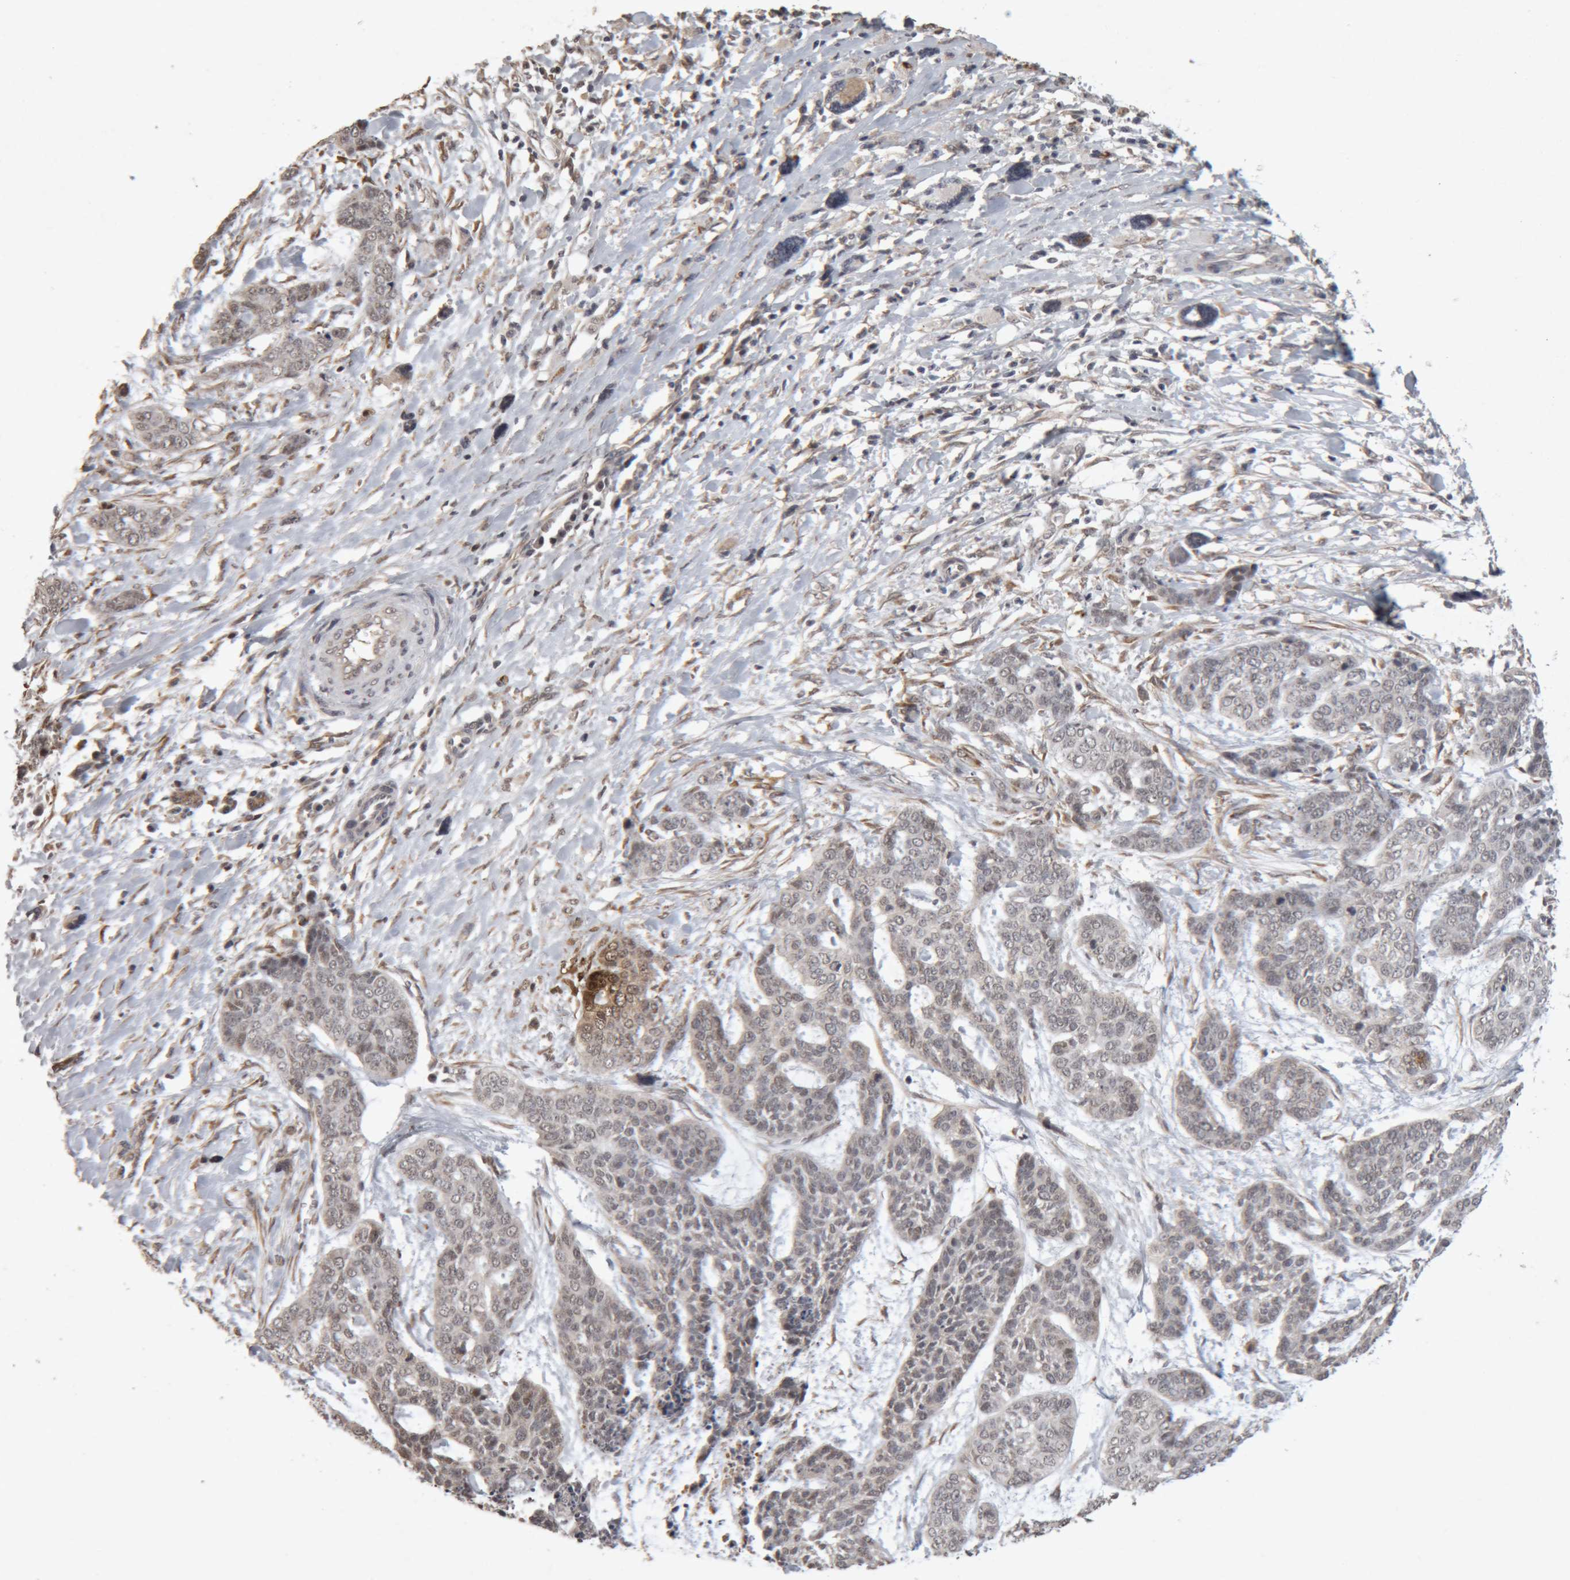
{"staining": {"intensity": "weak", "quantity": "25%-75%", "location": "nuclear"}, "tissue": "skin cancer", "cell_type": "Tumor cells", "image_type": "cancer", "snomed": [{"axis": "morphology", "description": "Basal cell carcinoma"}, {"axis": "topography", "description": "Skin"}], "caption": "IHC histopathology image of human basal cell carcinoma (skin) stained for a protein (brown), which demonstrates low levels of weak nuclear expression in about 25%-75% of tumor cells.", "gene": "MEP1A", "patient": {"sex": "female", "age": 64}}